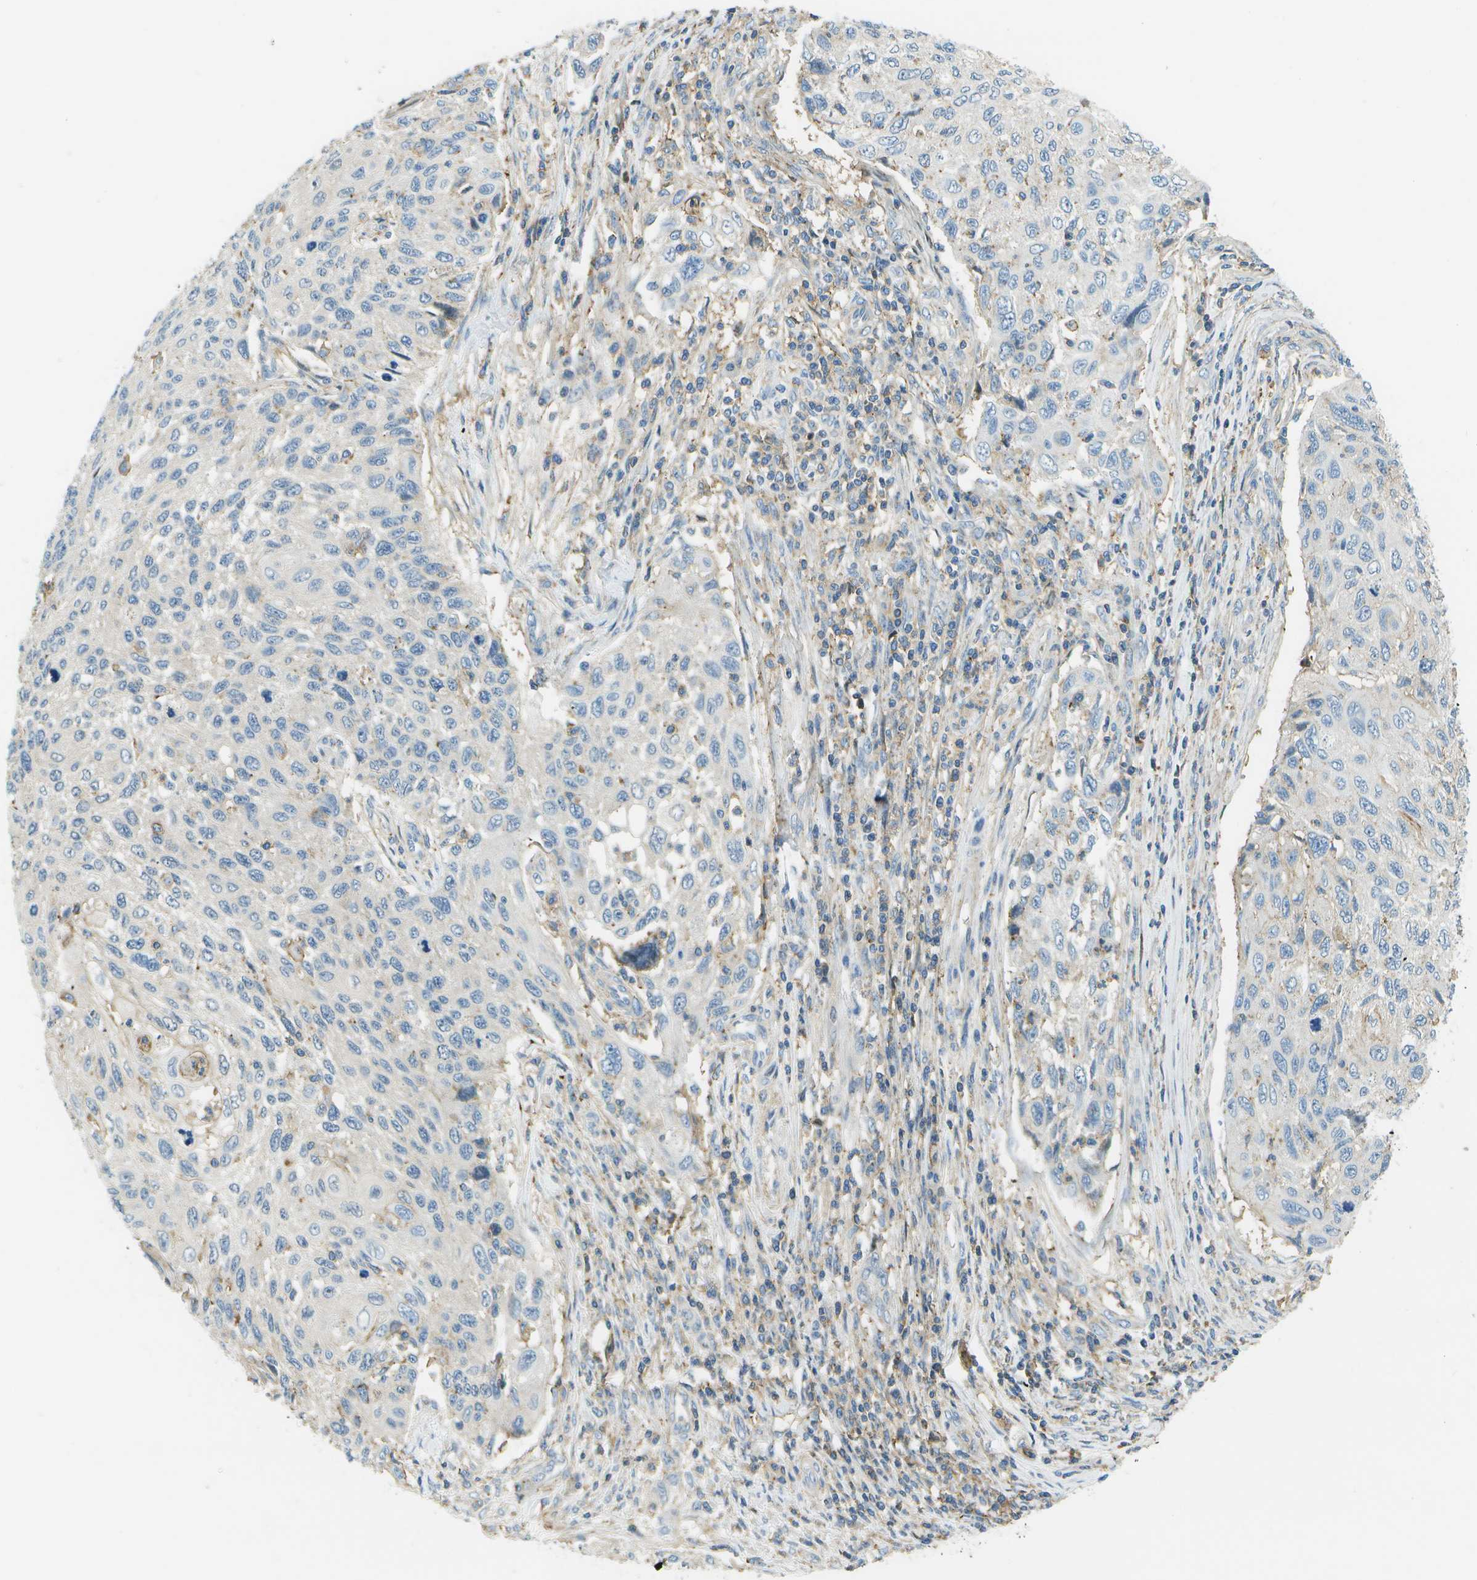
{"staining": {"intensity": "negative", "quantity": "none", "location": "none"}, "tissue": "cervical cancer", "cell_type": "Tumor cells", "image_type": "cancer", "snomed": [{"axis": "morphology", "description": "Squamous cell carcinoma, NOS"}, {"axis": "topography", "description": "Cervix"}], "caption": "Human cervical squamous cell carcinoma stained for a protein using immunohistochemistry (IHC) shows no positivity in tumor cells.", "gene": "LRRC66", "patient": {"sex": "female", "age": 70}}